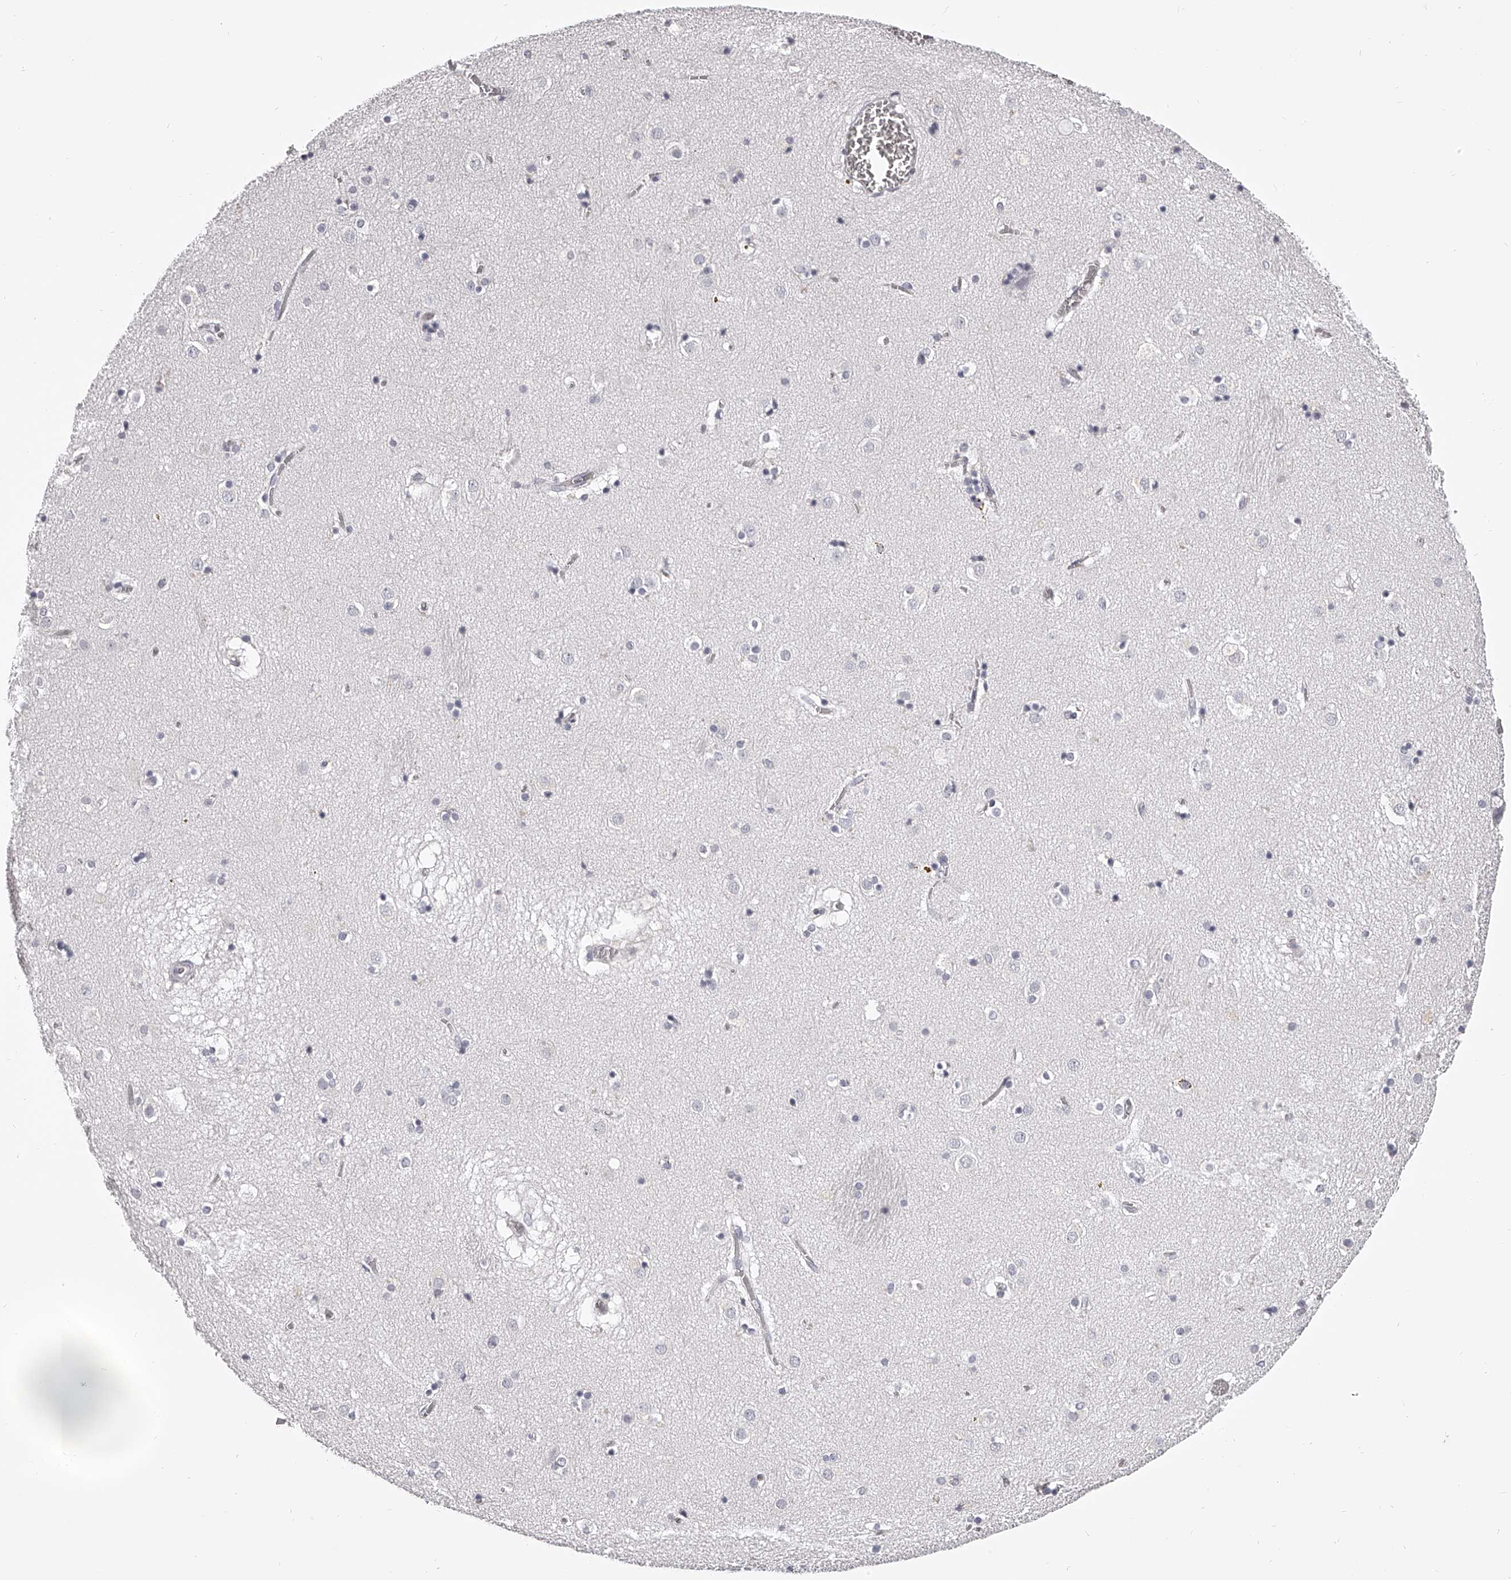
{"staining": {"intensity": "negative", "quantity": "none", "location": "none"}, "tissue": "caudate", "cell_type": "Glial cells", "image_type": "normal", "snomed": [{"axis": "morphology", "description": "Normal tissue, NOS"}, {"axis": "topography", "description": "Lateral ventricle wall"}], "caption": "Protein analysis of unremarkable caudate shows no significant expression in glial cells.", "gene": "DMRT1", "patient": {"sex": "male", "age": 70}}